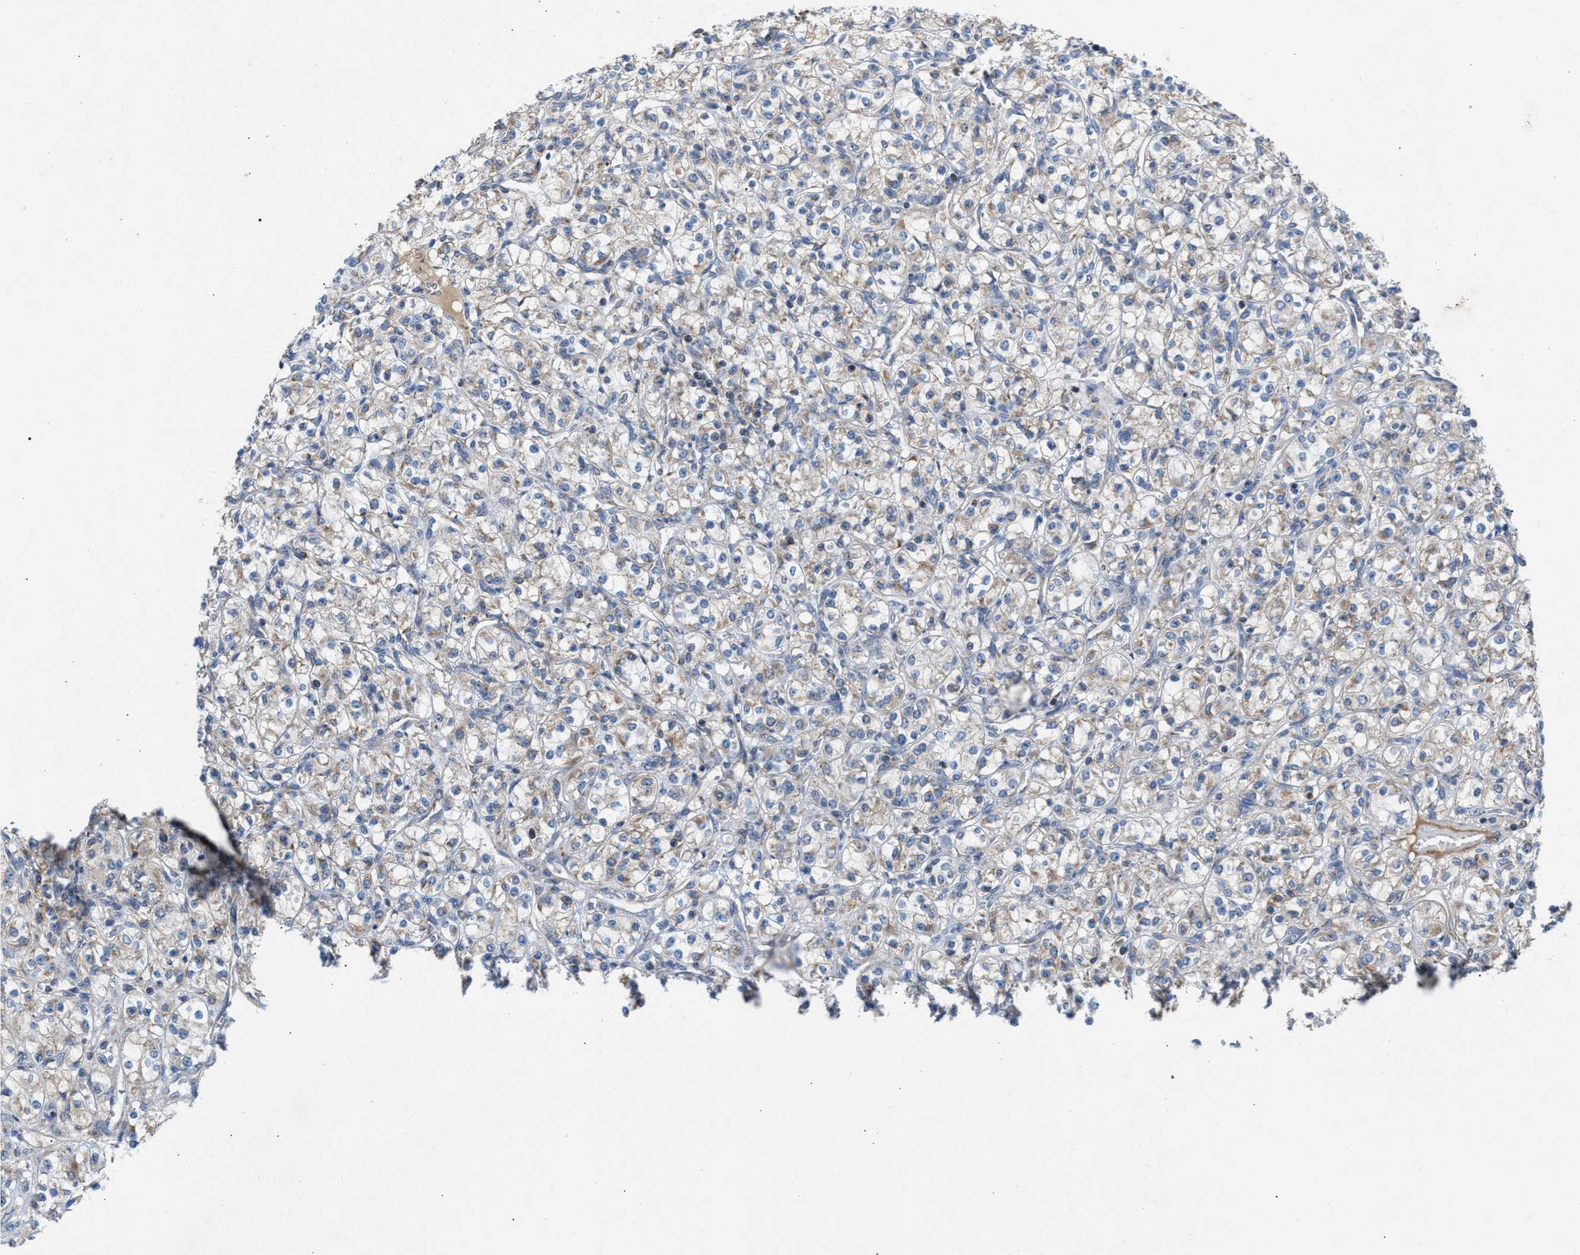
{"staining": {"intensity": "weak", "quantity": "25%-75%", "location": "cytoplasmic/membranous"}, "tissue": "renal cancer", "cell_type": "Tumor cells", "image_type": "cancer", "snomed": [{"axis": "morphology", "description": "Adenocarcinoma, NOS"}, {"axis": "topography", "description": "Kidney"}], "caption": "Immunohistochemistry (IHC) (DAB (3,3'-diaminobenzidine)) staining of human adenocarcinoma (renal) exhibits weak cytoplasmic/membranous protein expression in approximately 25%-75% of tumor cells.", "gene": "PMPCA", "patient": {"sex": "male", "age": 77}}